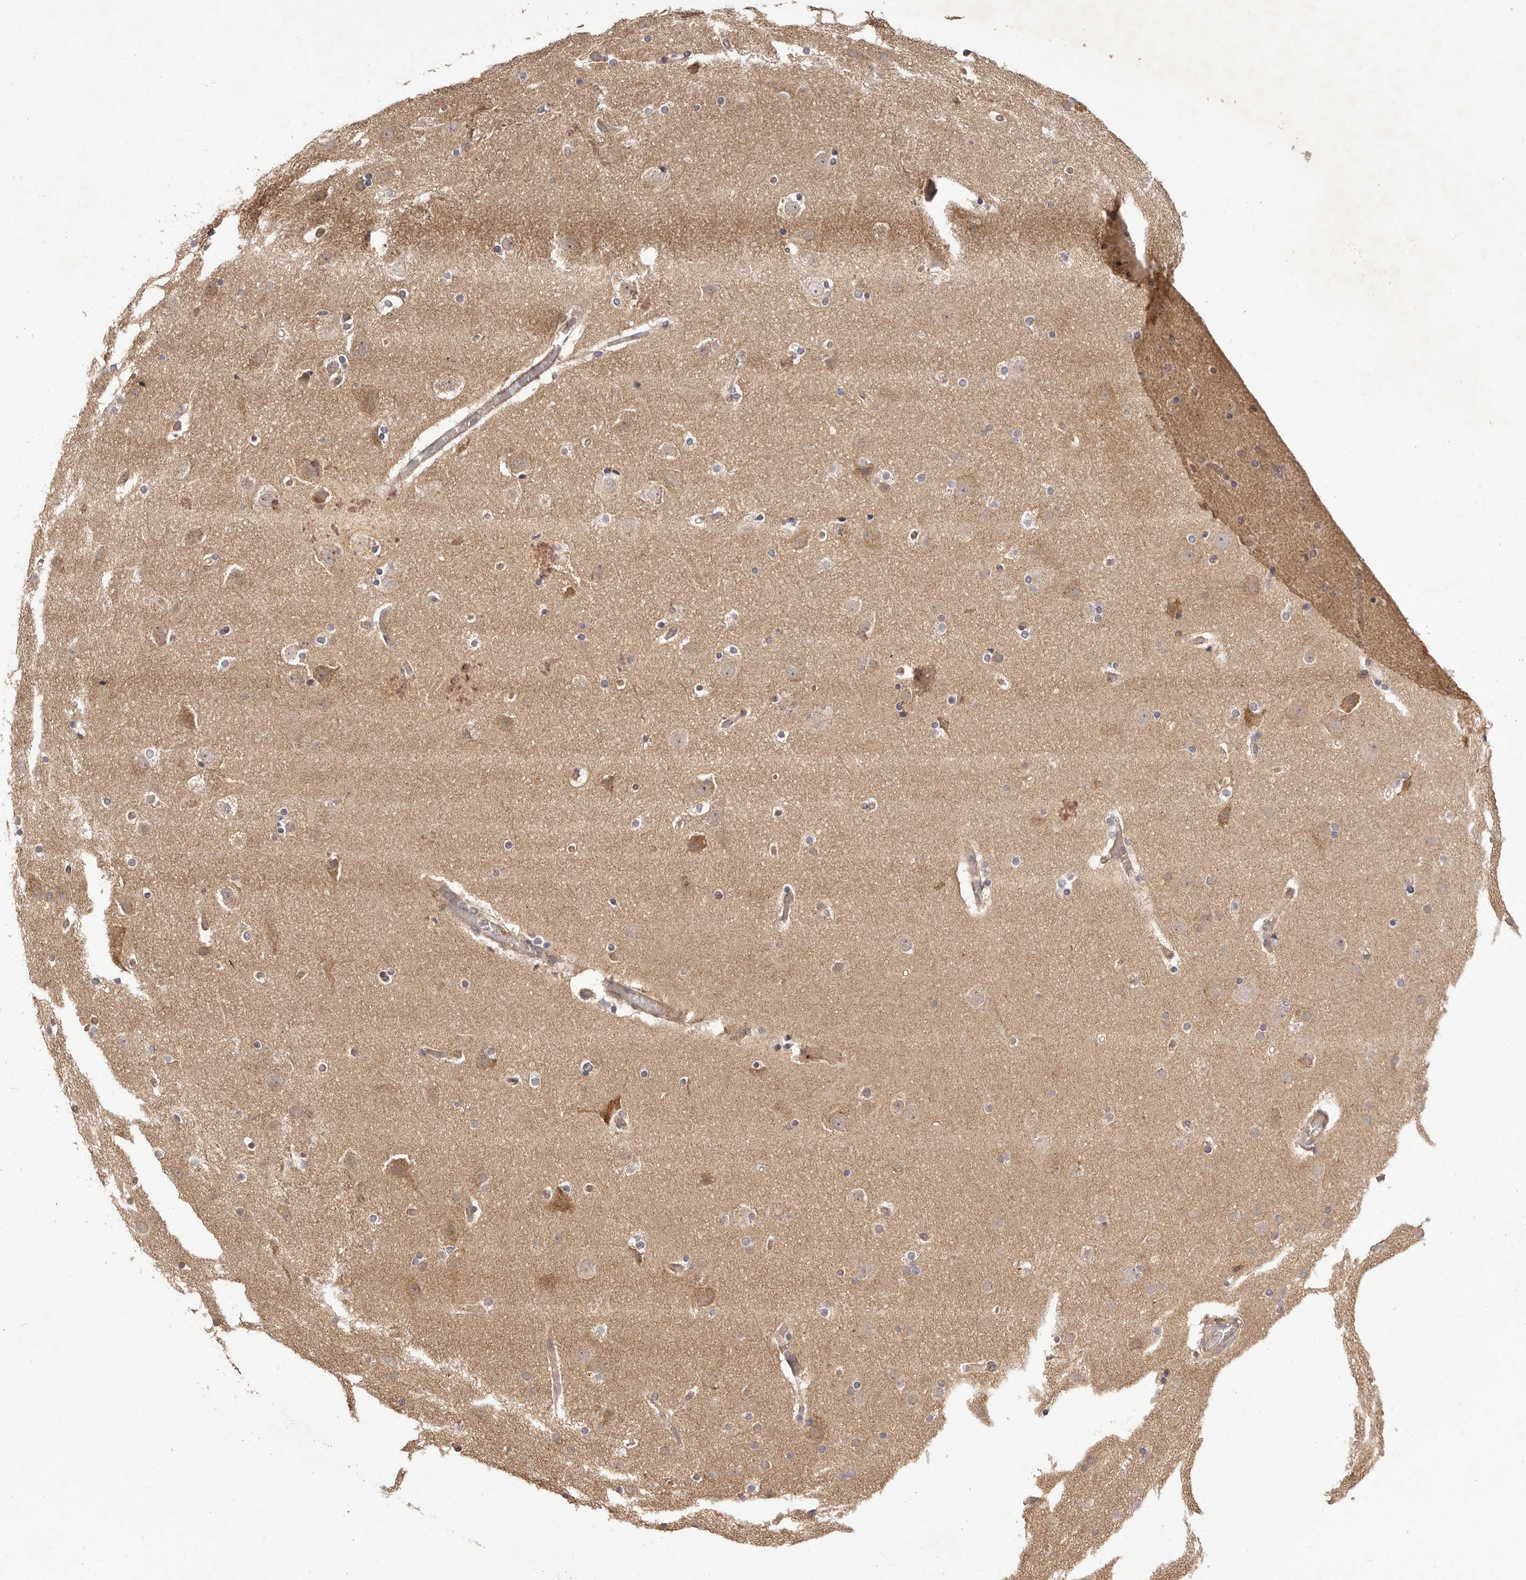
{"staining": {"intensity": "moderate", "quantity": "25%-75%", "location": "cytoplasmic/membranous"}, "tissue": "cerebral cortex", "cell_type": "Endothelial cells", "image_type": "normal", "snomed": [{"axis": "morphology", "description": "Normal tissue, NOS"}, {"axis": "topography", "description": "Cerebral cortex"}], "caption": "Immunohistochemical staining of benign human cerebral cortex displays 25%-75% levels of moderate cytoplasmic/membranous protein expression in approximately 25%-75% of endothelial cells.", "gene": "UBR2", "patient": {"sex": "male", "age": 57}}